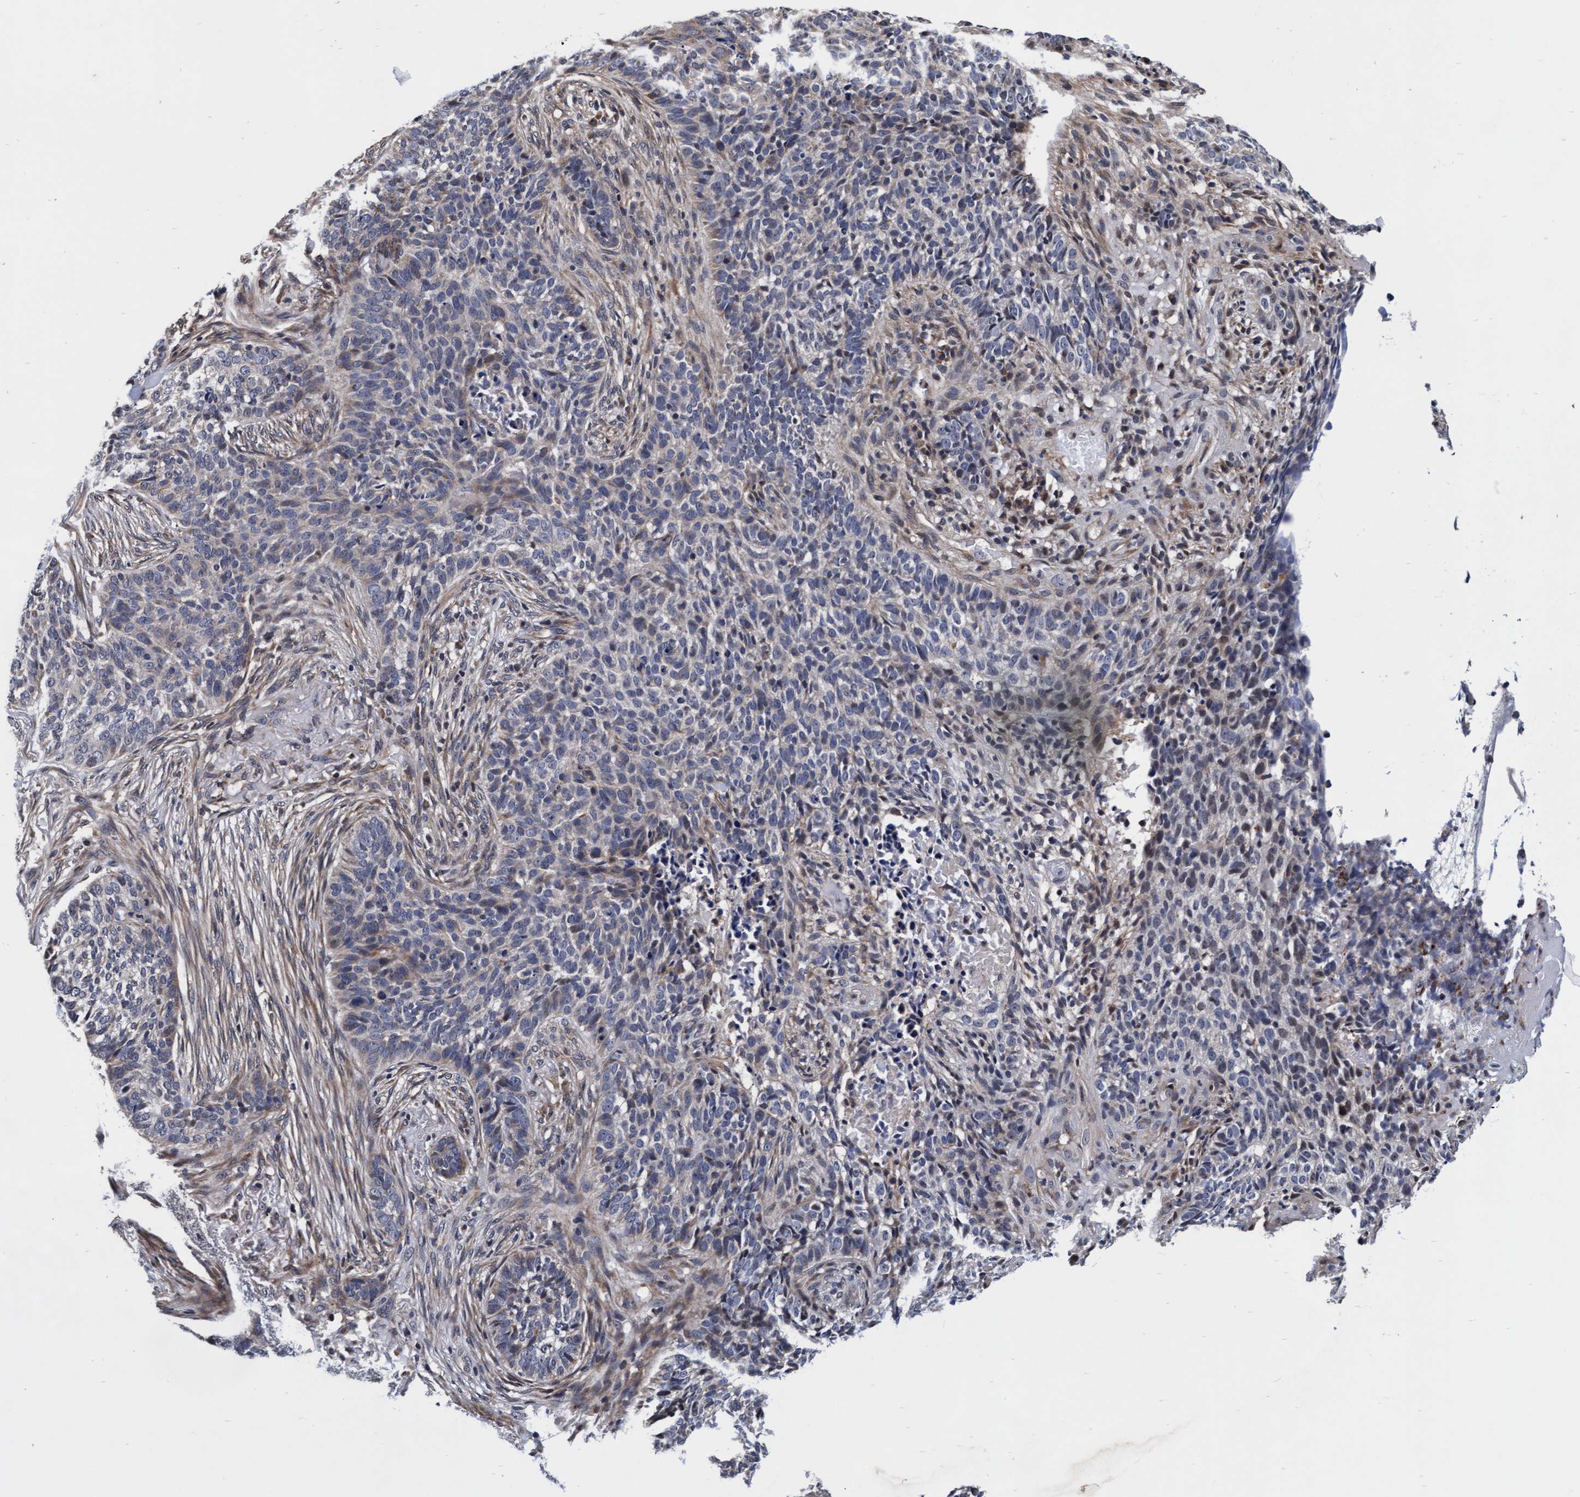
{"staining": {"intensity": "negative", "quantity": "none", "location": "none"}, "tissue": "skin cancer", "cell_type": "Tumor cells", "image_type": "cancer", "snomed": [{"axis": "morphology", "description": "Basal cell carcinoma"}, {"axis": "topography", "description": "Skin"}], "caption": "IHC of skin basal cell carcinoma displays no expression in tumor cells. Brightfield microscopy of immunohistochemistry stained with DAB (brown) and hematoxylin (blue), captured at high magnification.", "gene": "EFCAB13", "patient": {"sex": "male", "age": 85}}